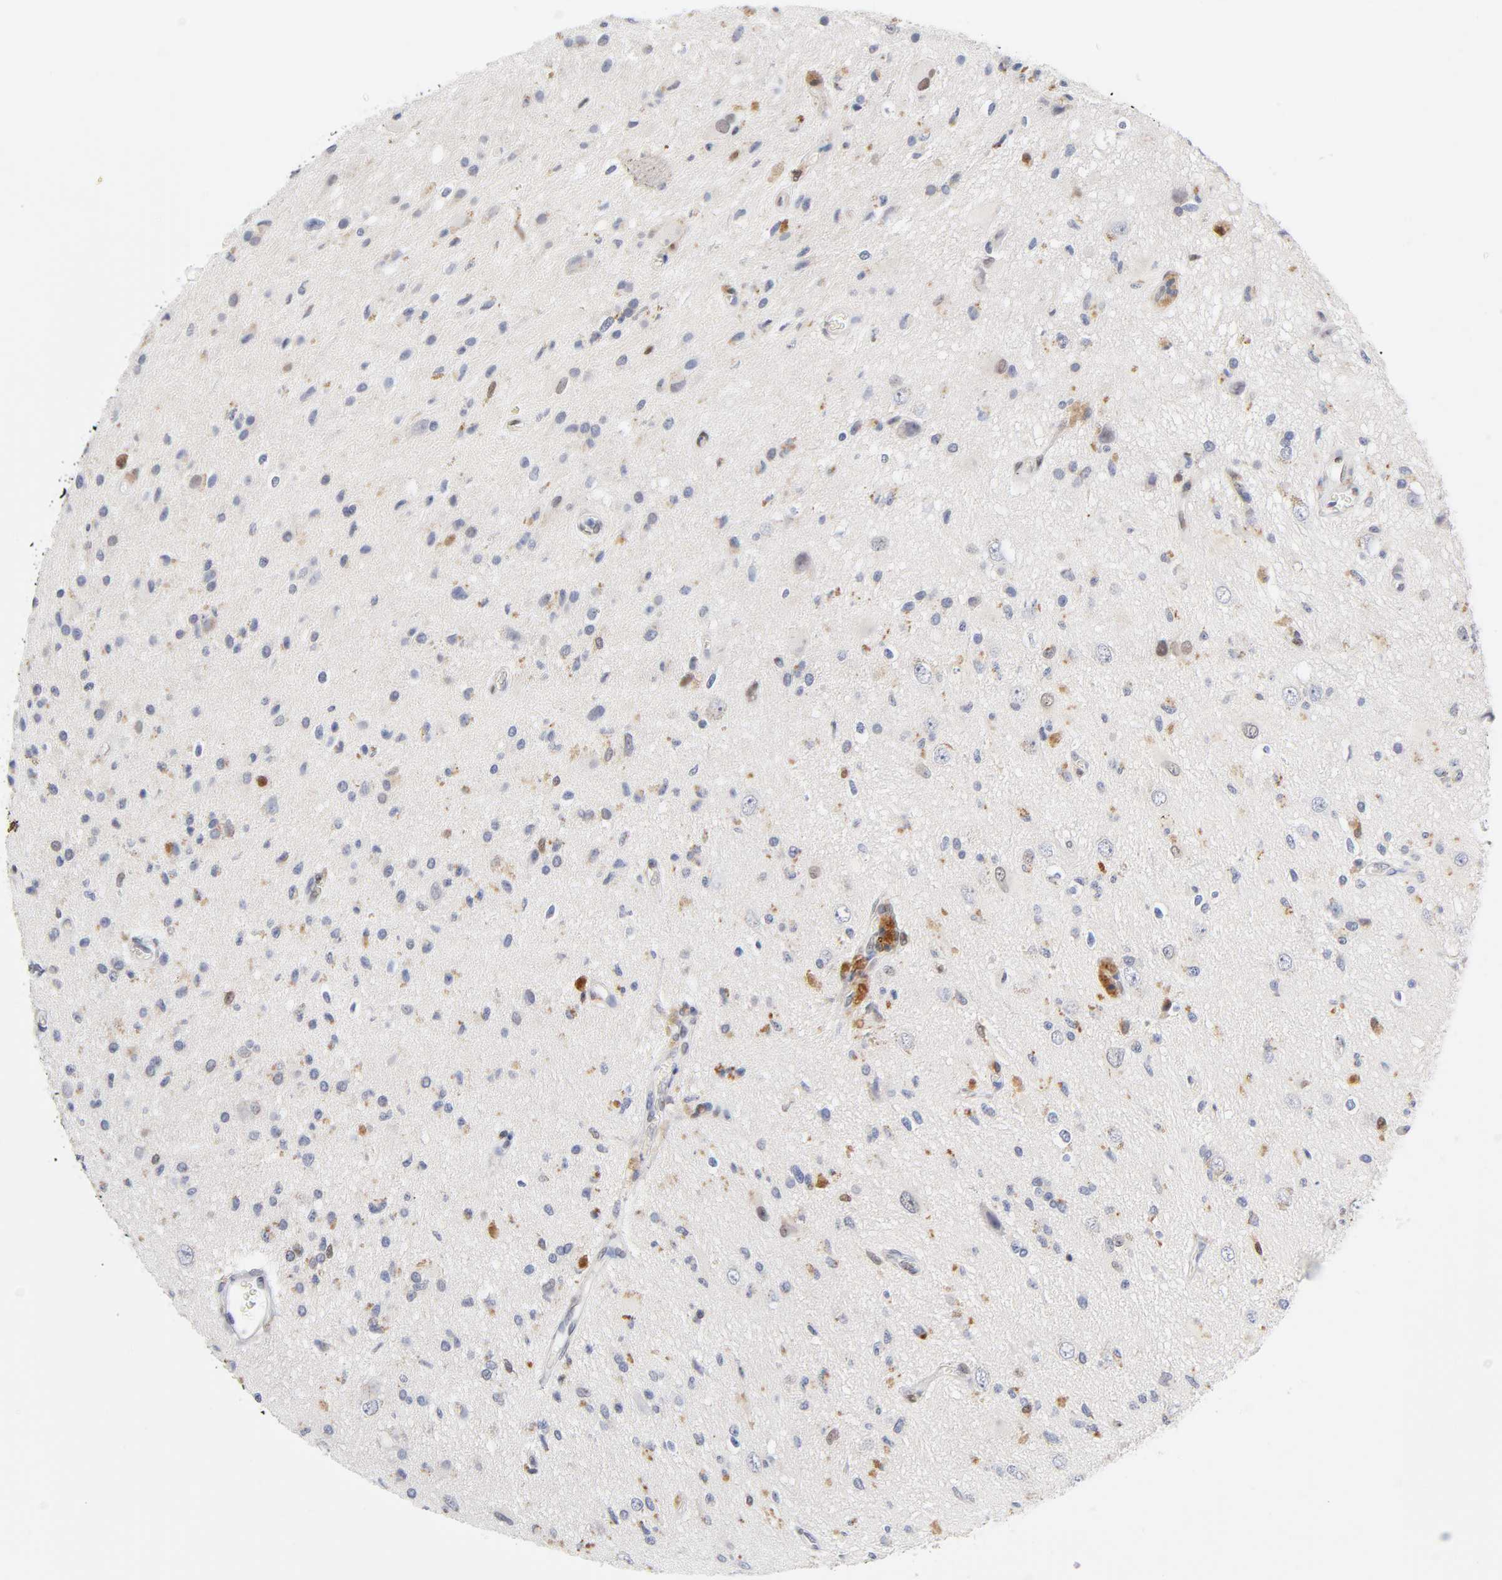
{"staining": {"intensity": "moderate", "quantity": "<25%", "location": "nuclear"}, "tissue": "glioma", "cell_type": "Tumor cells", "image_type": "cancer", "snomed": [{"axis": "morphology", "description": "Glioma, malignant, High grade"}, {"axis": "topography", "description": "Brain"}], "caption": "Moderate nuclear positivity is appreciated in about <25% of tumor cells in malignant high-grade glioma.", "gene": "NFATC1", "patient": {"sex": "male", "age": 47}}